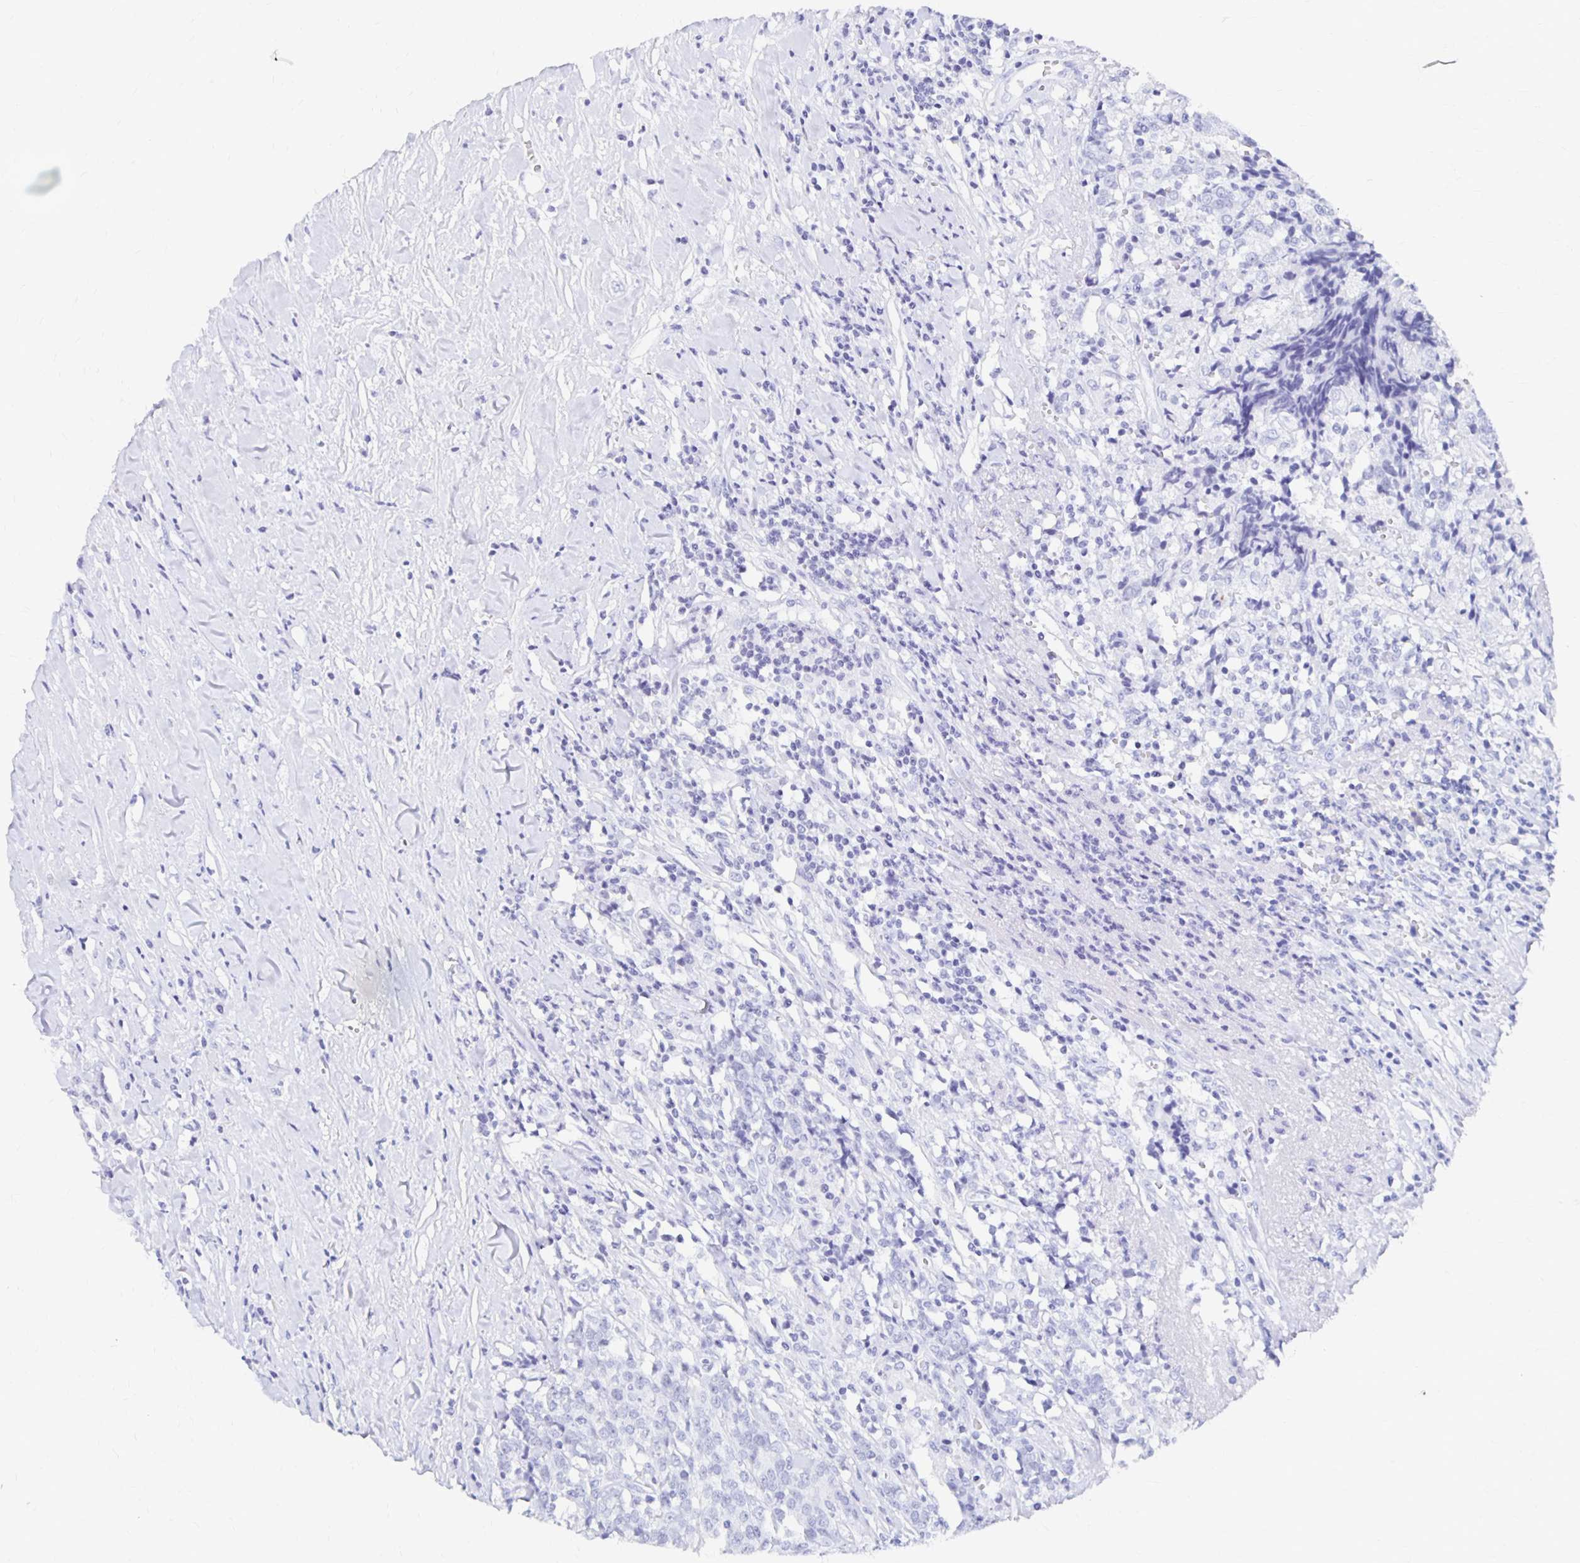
{"staining": {"intensity": "negative", "quantity": "none", "location": "none"}, "tissue": "prostate cancer", "cell_type": "Tumor cells", "image_type": "cancer", "snomed": [{"axis": "morphology", "description": "Adenocarcinoma, High grade"}, {"axis": "topography", "description": "Prostate and seminal vesicle, NOS"}], "caption": "This is an immunohistochemistry (IHC) micrograph of prostate high-grade adenocarcinoma. There is no expression in tumor cells.", "gene": "SYT2", "patient": {"sex": "male", "age": 60}}